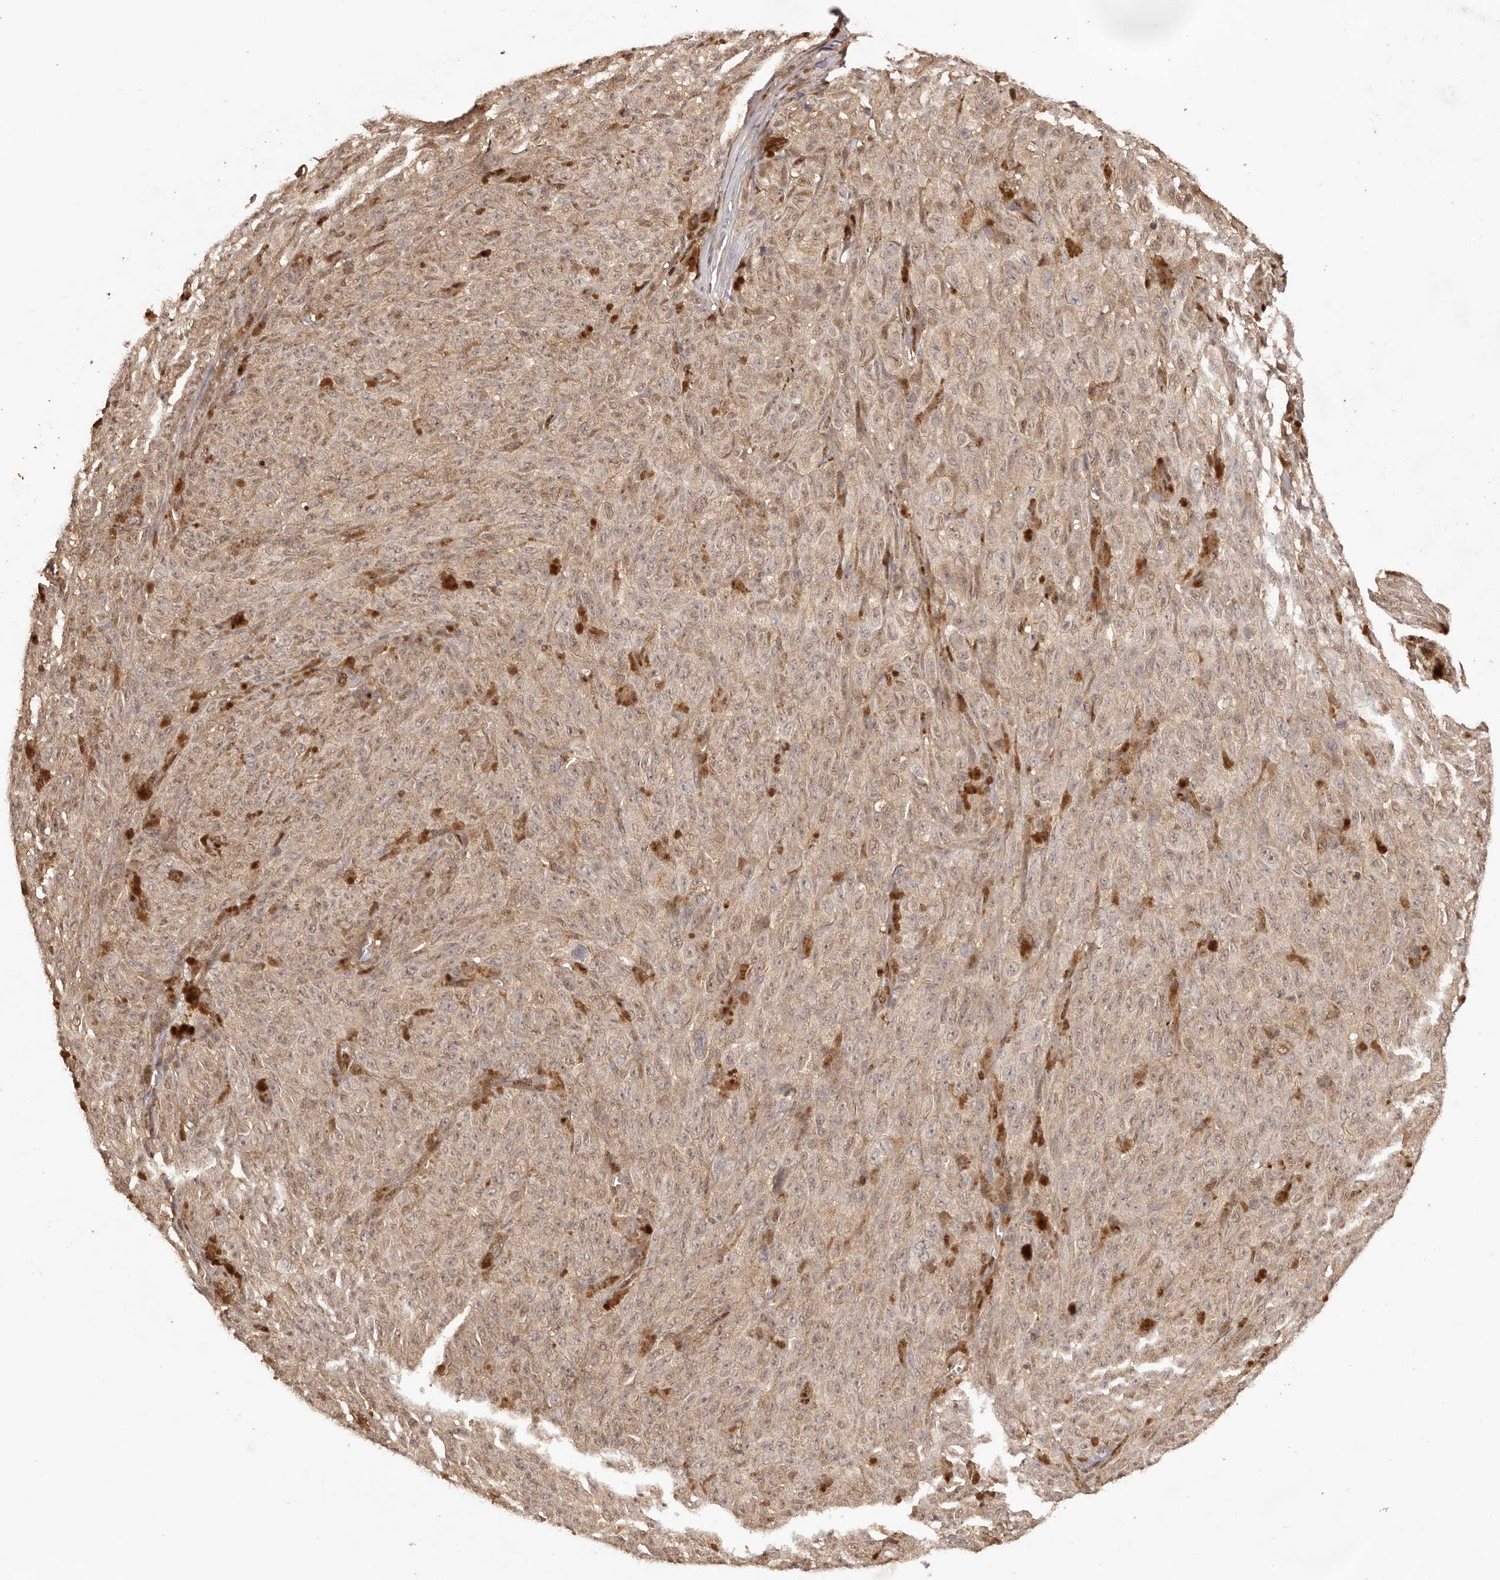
{"staining": {"intensity": "weak", "quantity": ">75%", "location": "cytoplasmic/membranous"}, "tissue": "melanoma", "cell_type": "Tumor cells", "image_type": "cancer", "snomed": [{"axis": "morphology", "description": "Malignant melanoma, NOS"}, {"axis": "topography", "description": "Skin"}], "caption": "Protein staining of malignant melanoma tissue shows weak cytoplasmic/membranous staining in approximately >75% of tumor cells.", "gene": "UBR2", "patient": {"sex": "female", "age": 82}}